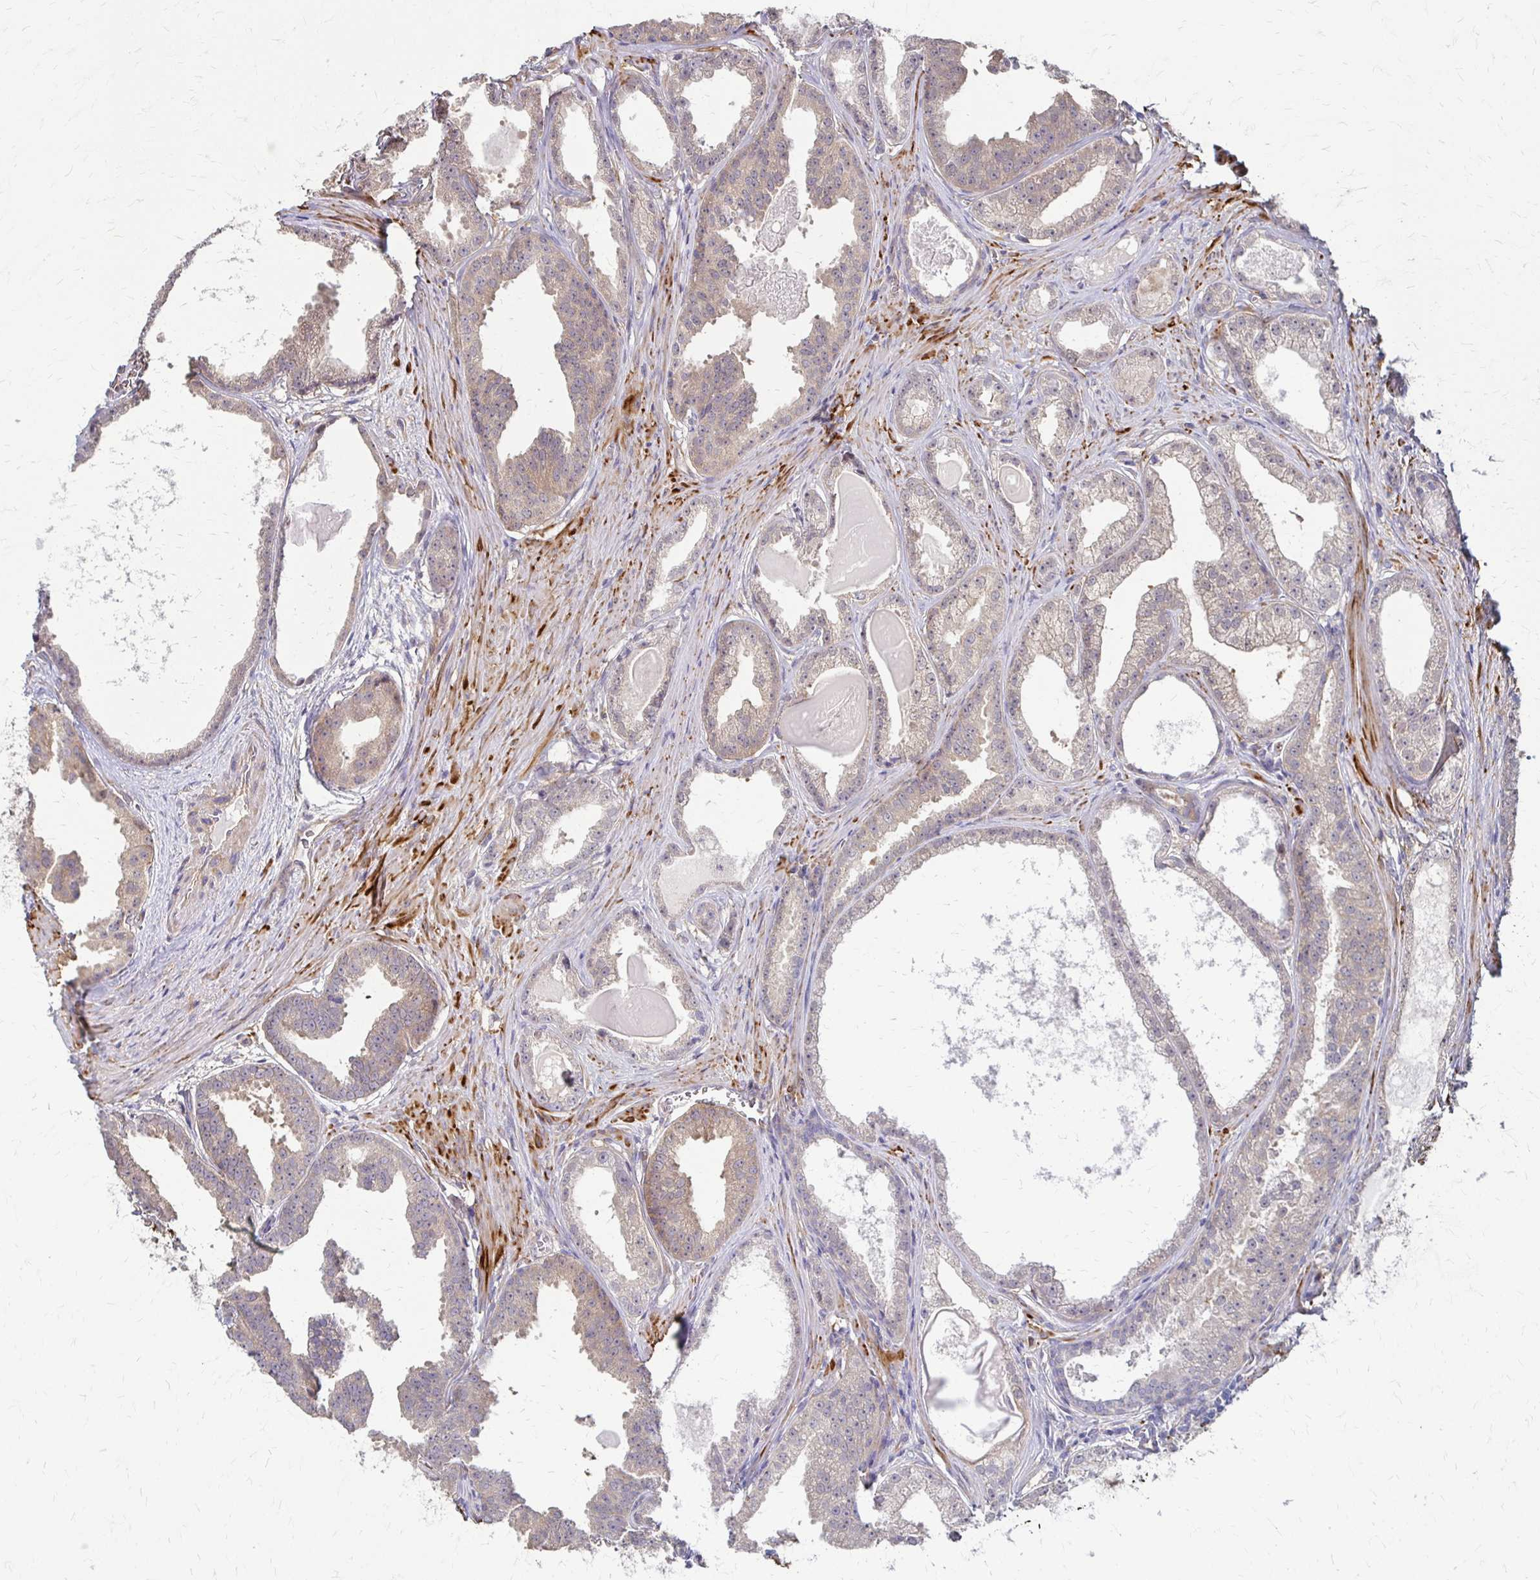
{"staining": {"intensity": "weak", "quantity": "<25%", "location": "cytoplasmic/membranous"}, "tissue": "prostate cancer", "cell_type": "Tumor cells", "image_type": "cancer", "snomed": [{"axis": "morphology", "description": "Adenocarcinoma, Low grade"}, {"axis": "topography", "description": "Prostate"}], "caption": "High magnification brightfield microscopy of adenocarcinoma (low-grade) (prostate) stained with DAB (brown) and counterstained with hematoxylin (blue): tumor cells show no significant staining.", "gene": "CFL2", "patient": {"sex": "male", "age": 65}}